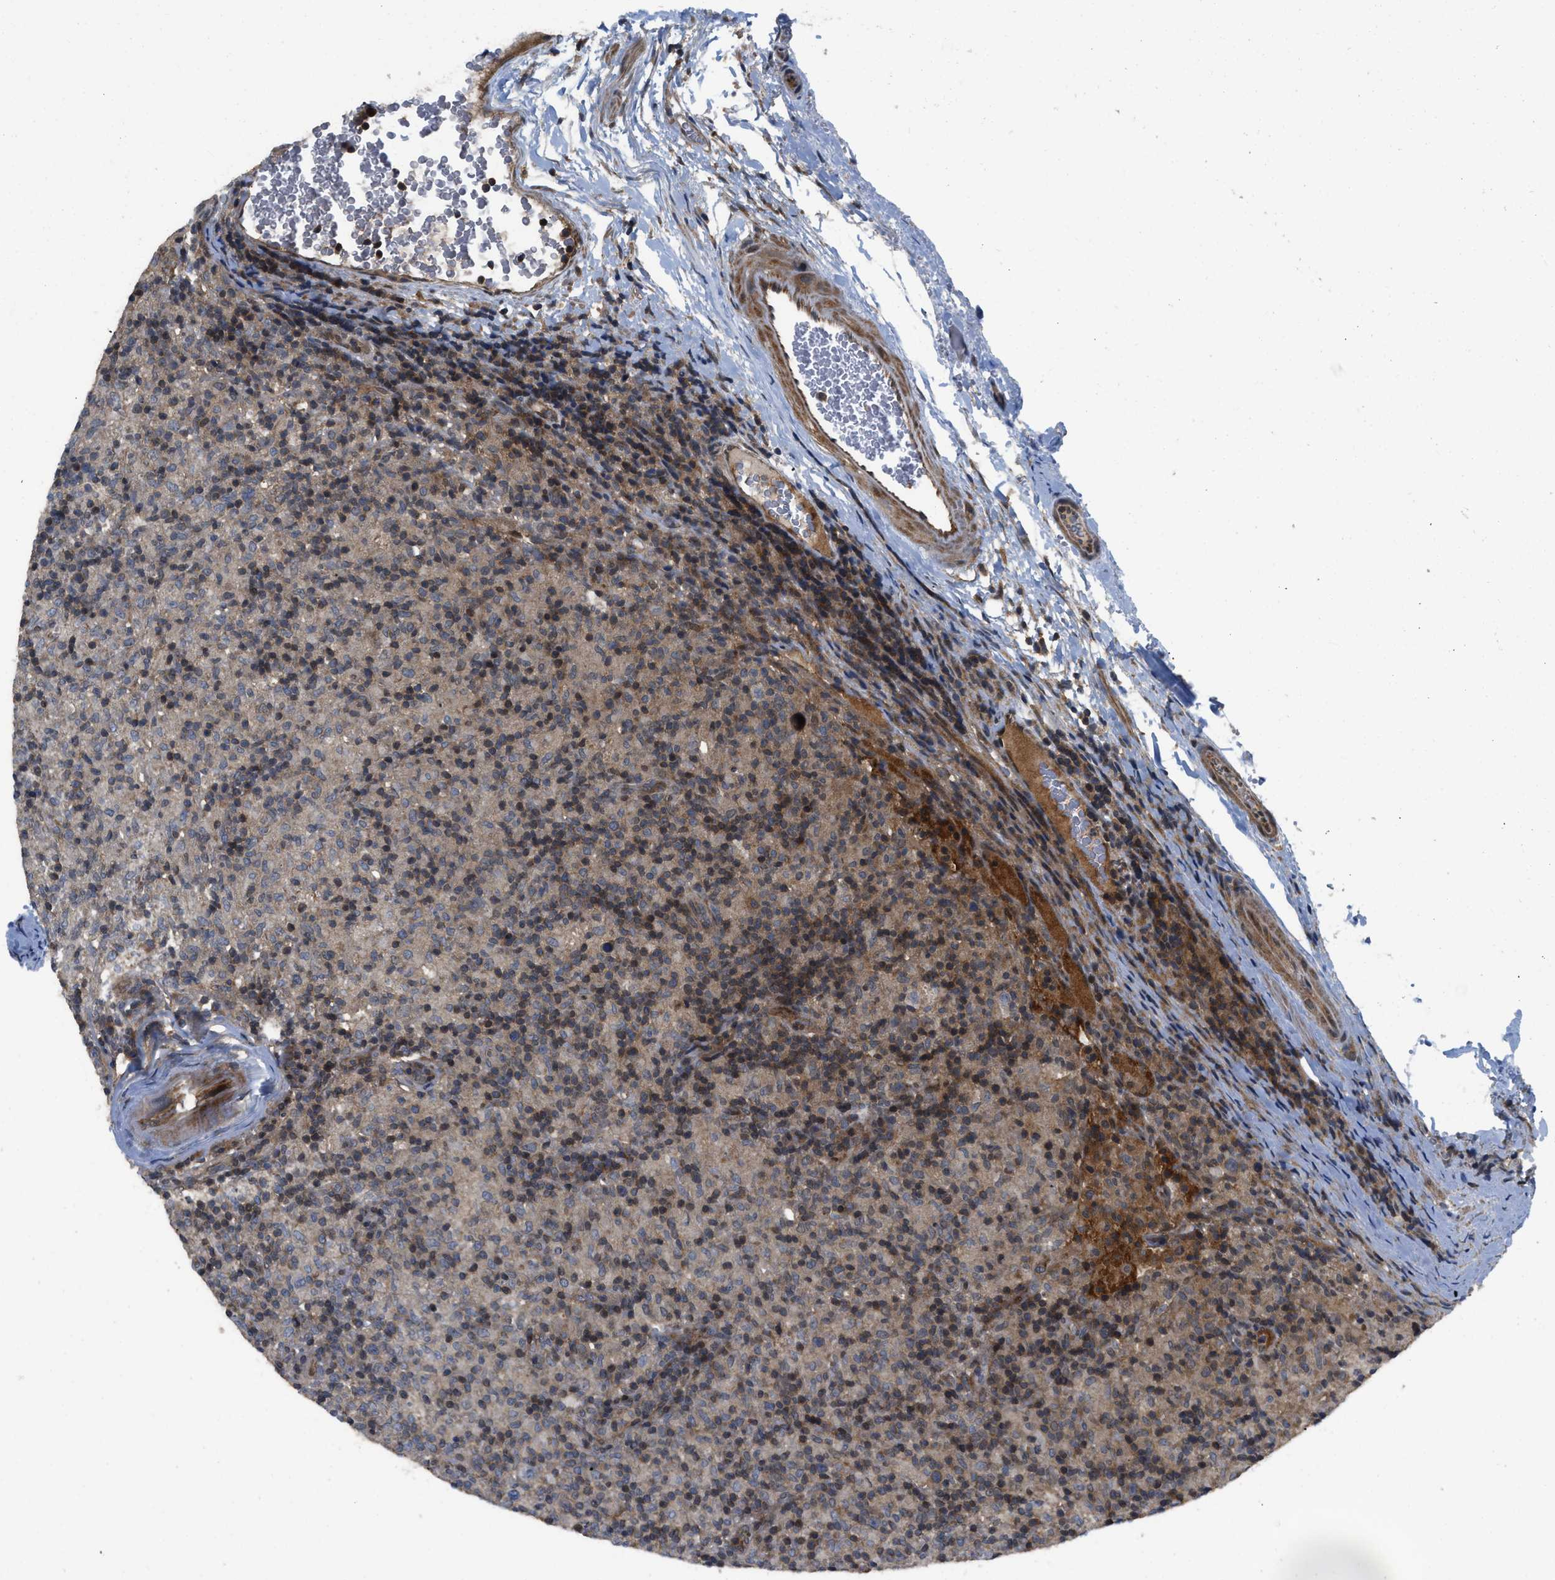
{"staining": {"intensity": "weak", "quantity": "<25%", "location": "cytoplasmic/membranous"}, "tissue": "lymphoma", "cell_type": "Tumor cells", "image_type": "cancer", "snomed": [{"axis": "morphology", "description": "Hodgkin's disease, NOS"}, {"axis": "topography", "description": "Lymph node"}], "caption": "Immunohistochemistry (IHC) of human lymphoma shows no expression in tumor cells.", "gene": "PRDM14", "patient": {"sex": "male", "age": 70}}